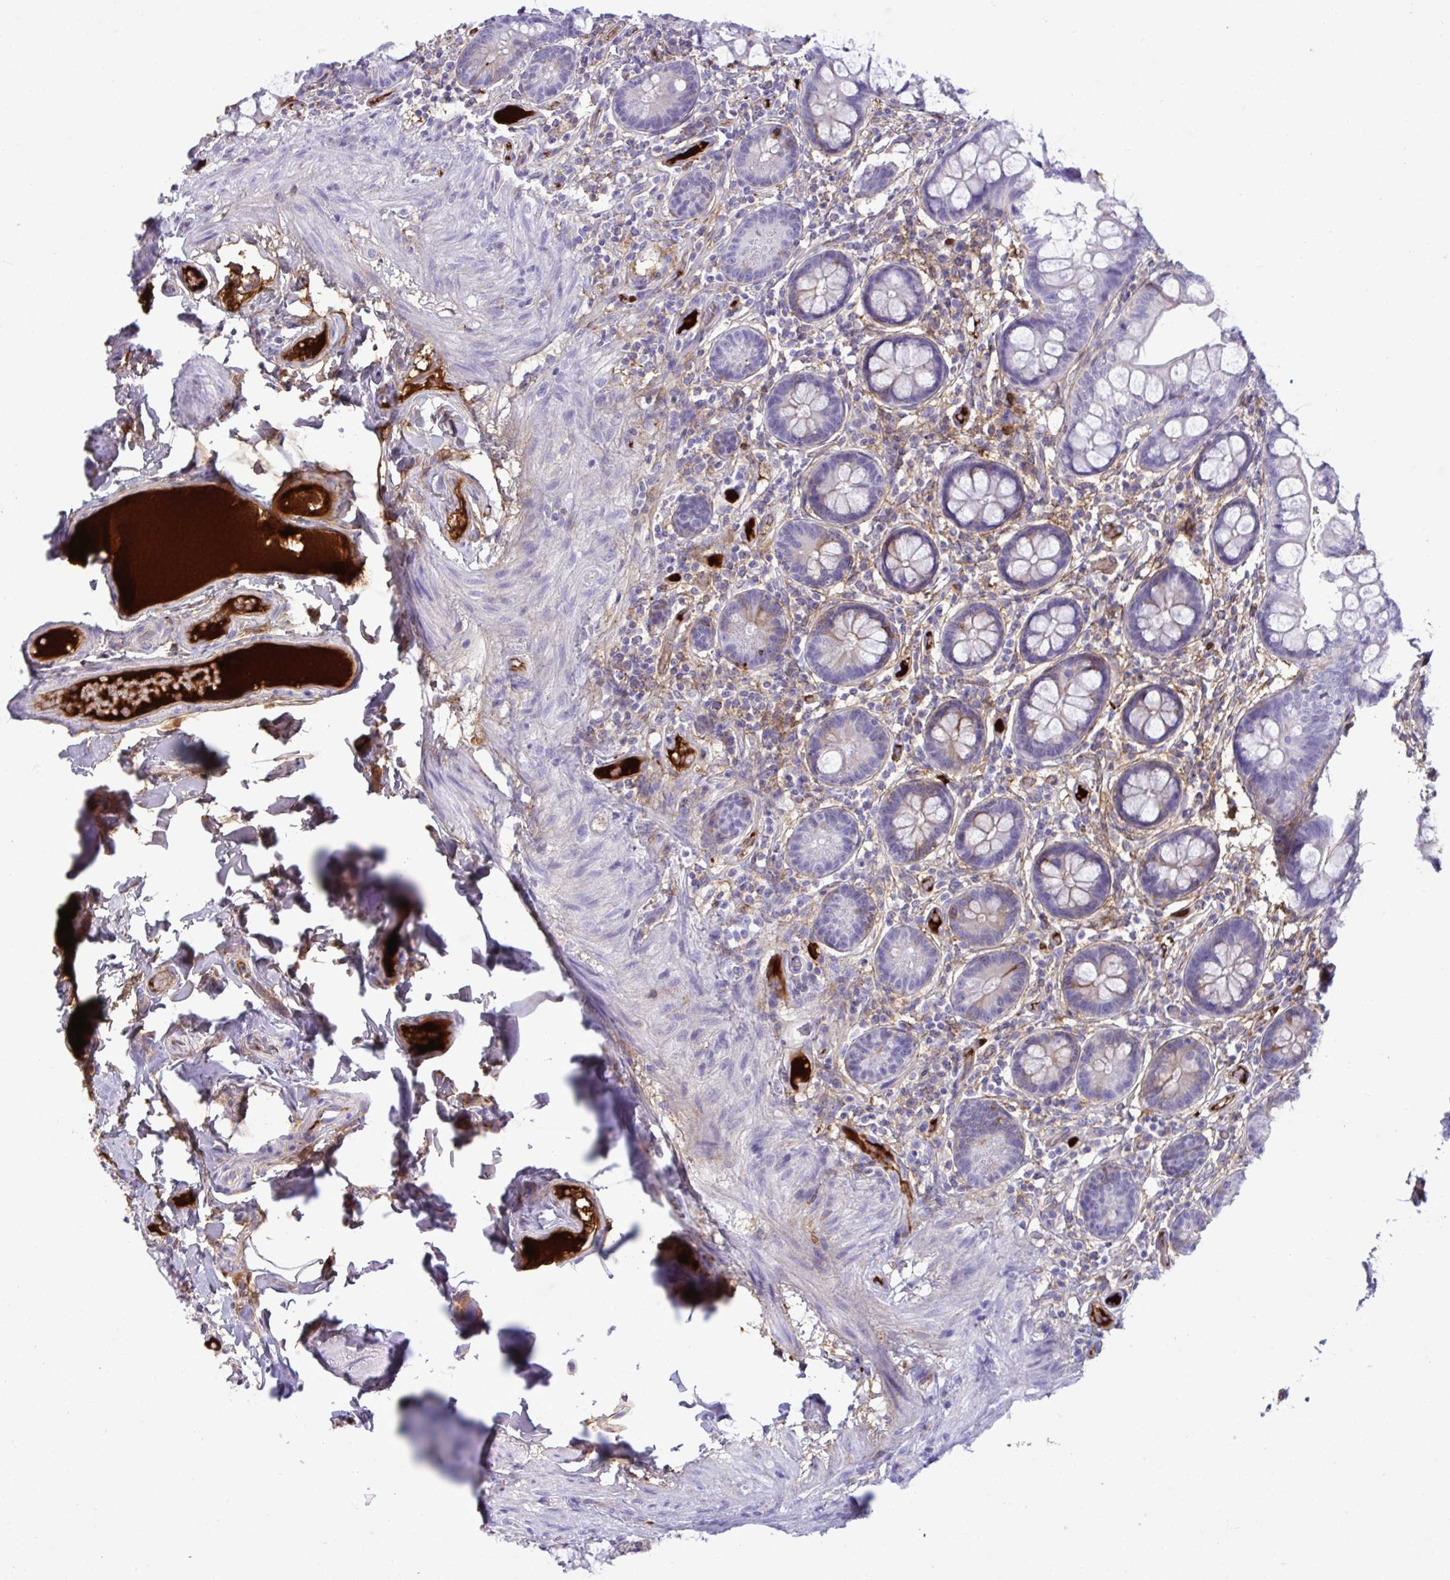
{"staining": {"intensity": "moderate", "quantity": "<25%", "location": "cytoplasmic/membranous"}, "tissue": "small intestine", "cell_type": "Glandular cells", "image_type": "normal", "snomed": [{"axis": "morphology", "description": "Normal tissue, NOS"}, {"axis": "topography", "description": "Small intestine"}], "caption": "DAB (3,3'-diaminobenzidine) immunohistochemical staining of unremarkable small intestine exhibits moderate cytoplasmic/membranous protein staining in about <25% of glandular cells.", "gene": "F2", "patient": {"sex": "male", "age": 70}}